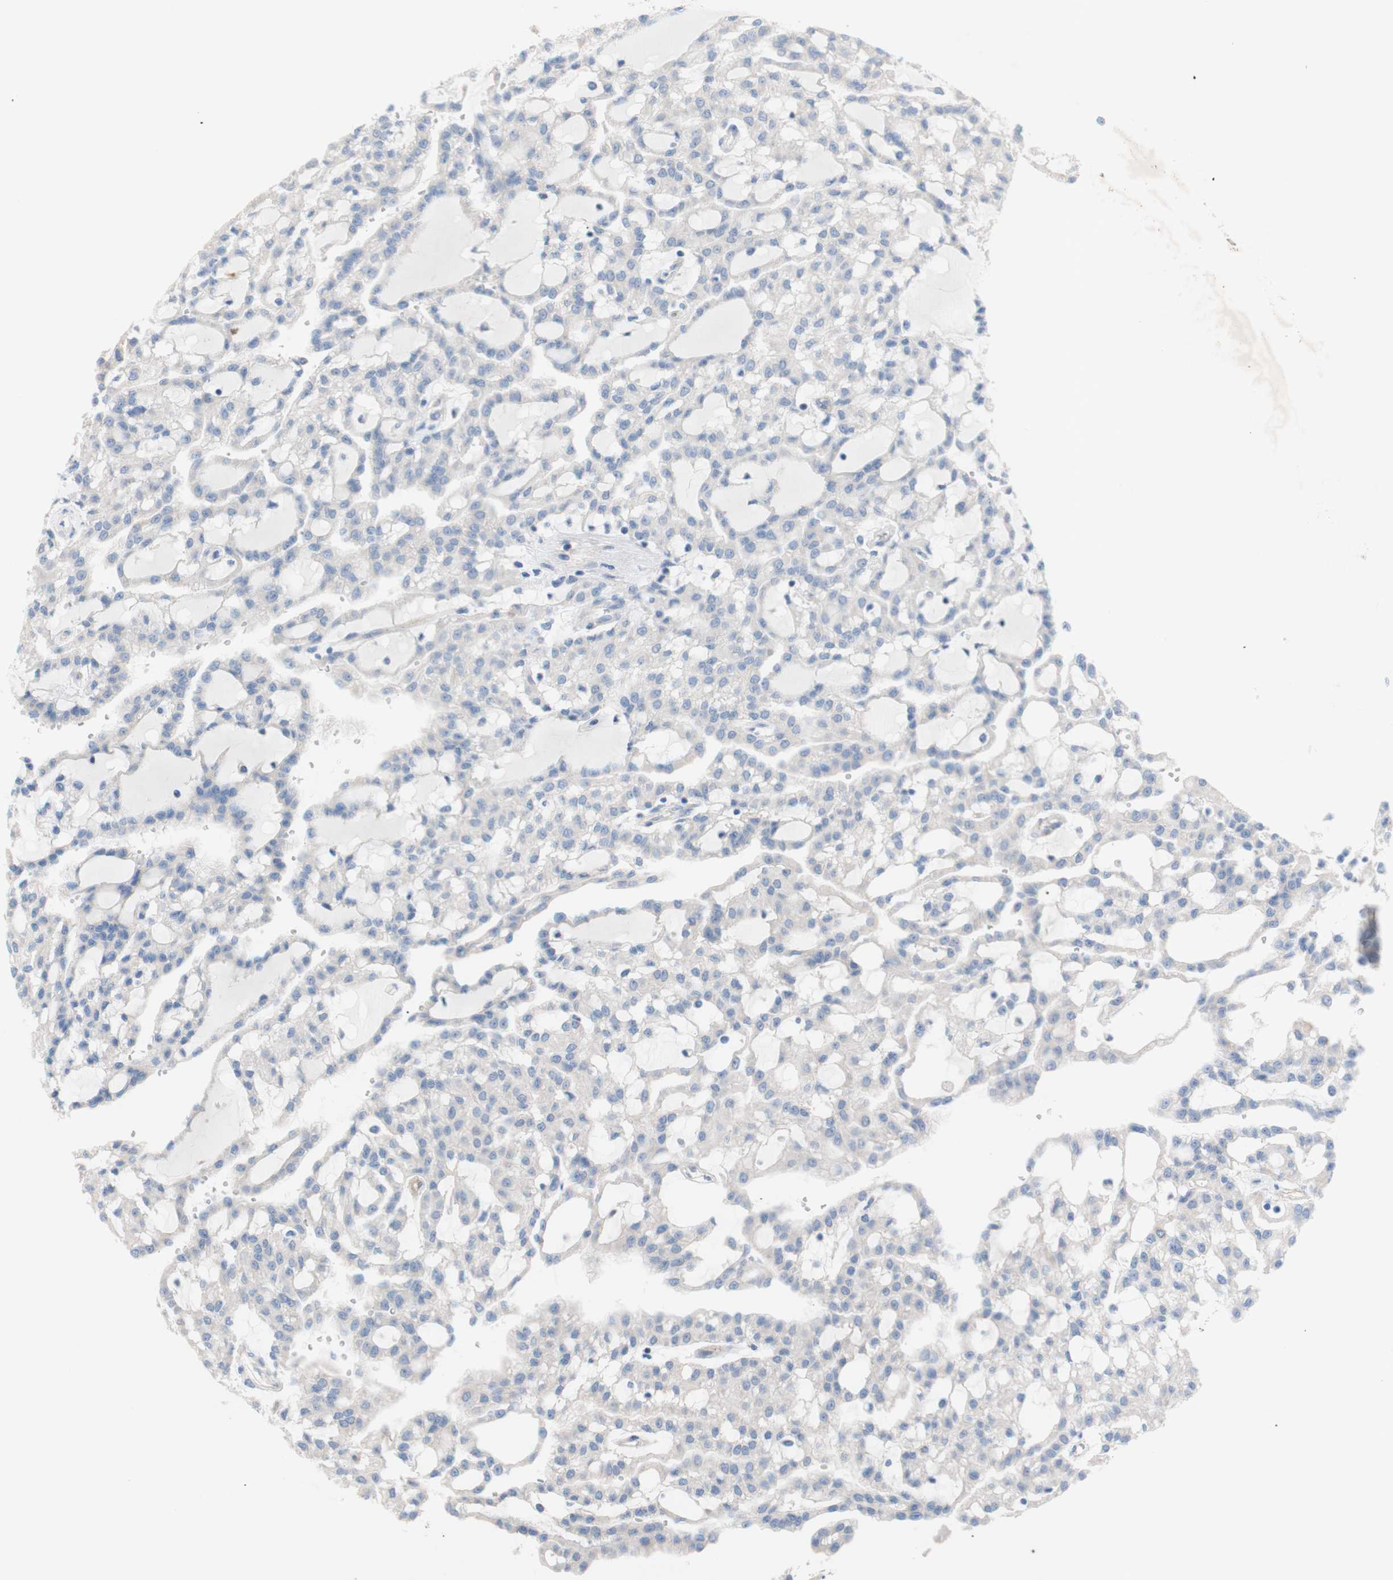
{"staining": {"intensity": "negative", "quantity": "none", "location": "none"}, "tissue": "renal cancer", "cell_type": "Tumor cells", "image_type": "cancer", "snomed": [{"axis": "morphology", "description": "Adenocarcinoma, NOS"}, {"axis": "topography", "description": "Kidney"}], "caption": "Adenocarcinoma (renal) was stained to show a protein in brown. There is no significant staining in tumor cells.", "gene": "TMIGD2", "patient": {"sex": "male", "age": 63}}